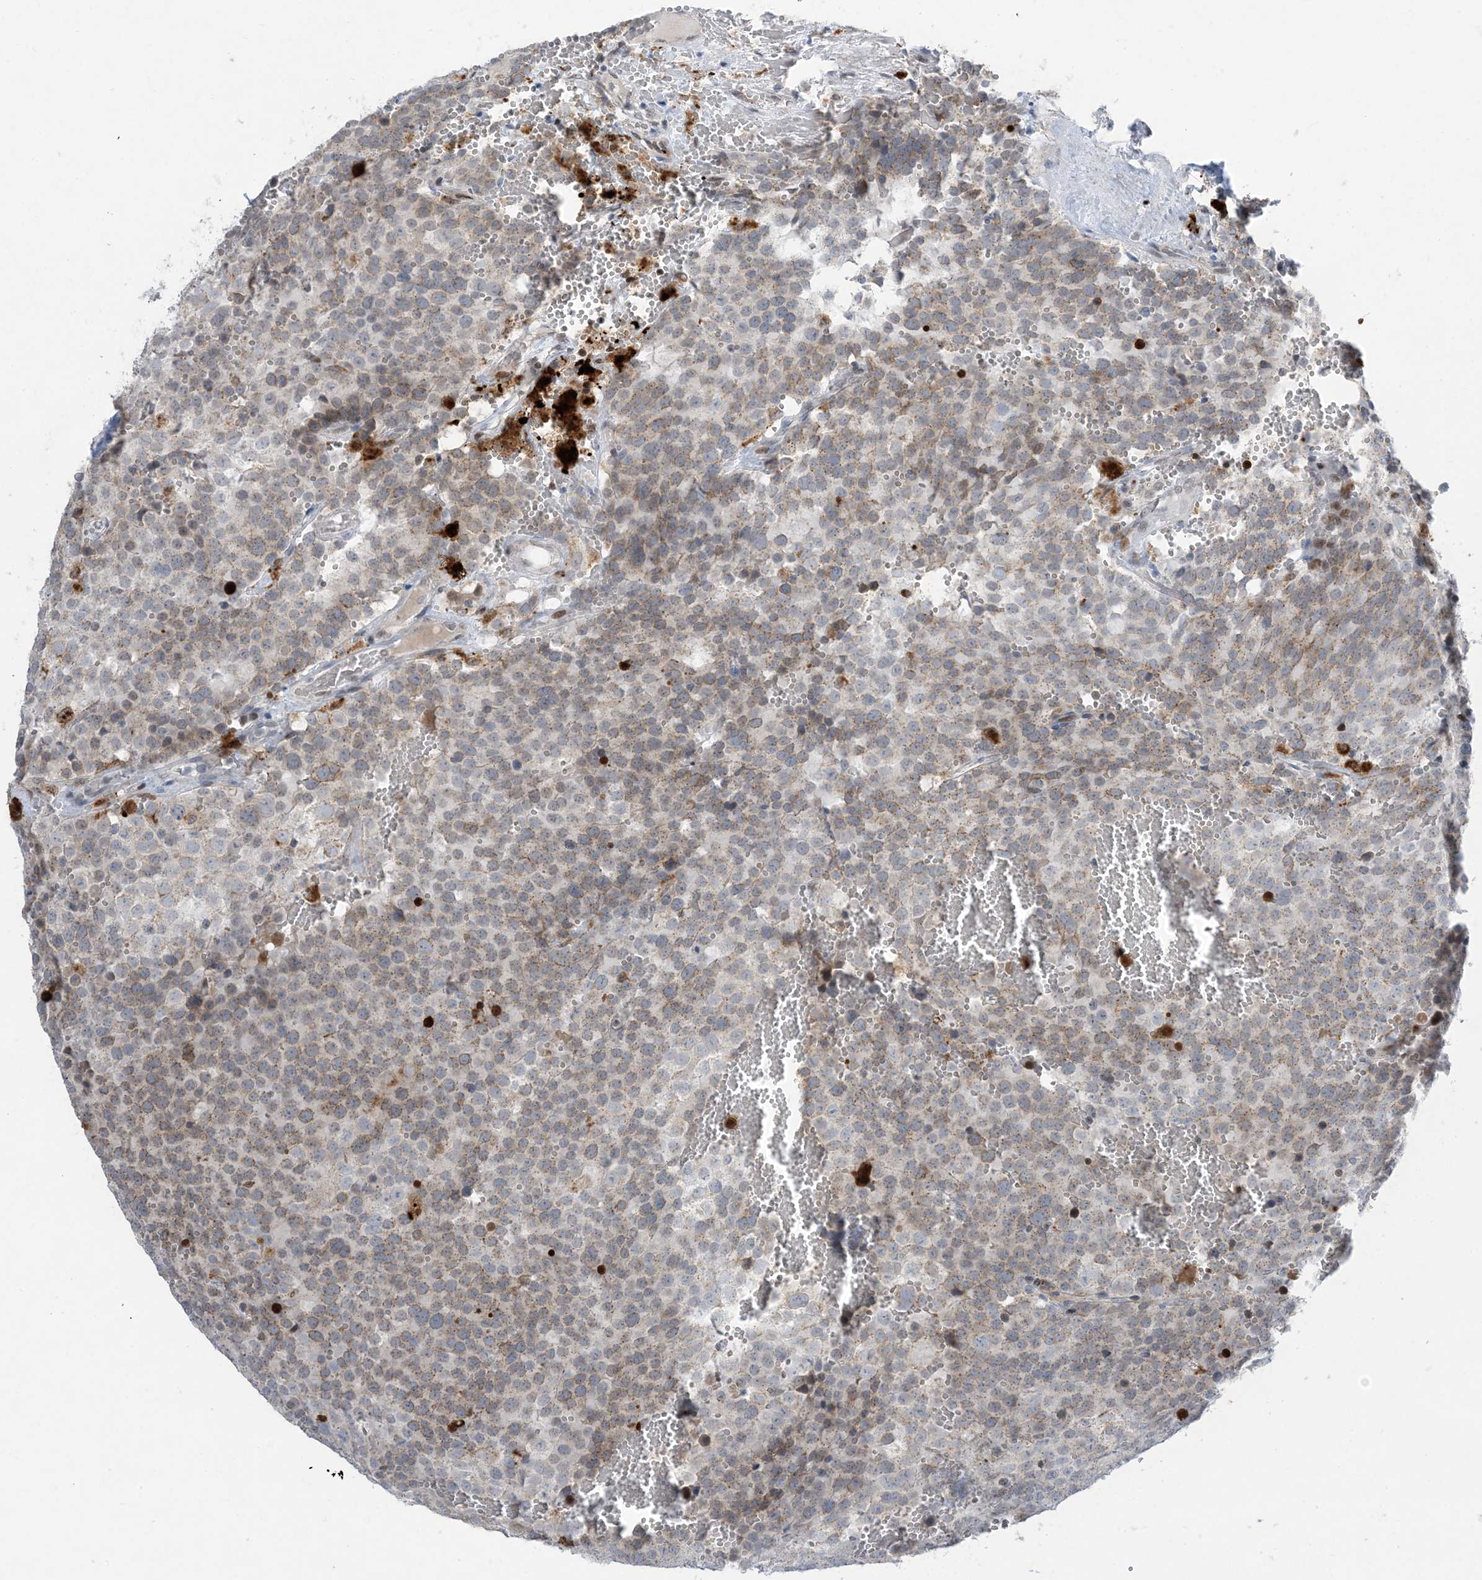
{"staining": {"intensity": "weak", "quantity": "25%-75%", "location": "cytoplasmic/membranous"}, "tissue": "testis cancer", "cell_type": "Tumor cells", "image_type": "cancer", "snomed": [{"axis": "morphology", "description": "Seminoma, NOS"}, {"axis": "topography", "description": "Testis"}], "caption": "Tumor cells display weak cytoplasmic/membranous staining in approximately 25%-75% of cells in testis cancer (seminoma).", "gene": "SLC25A53", "patient": {"sex": "male", "age": 71}}